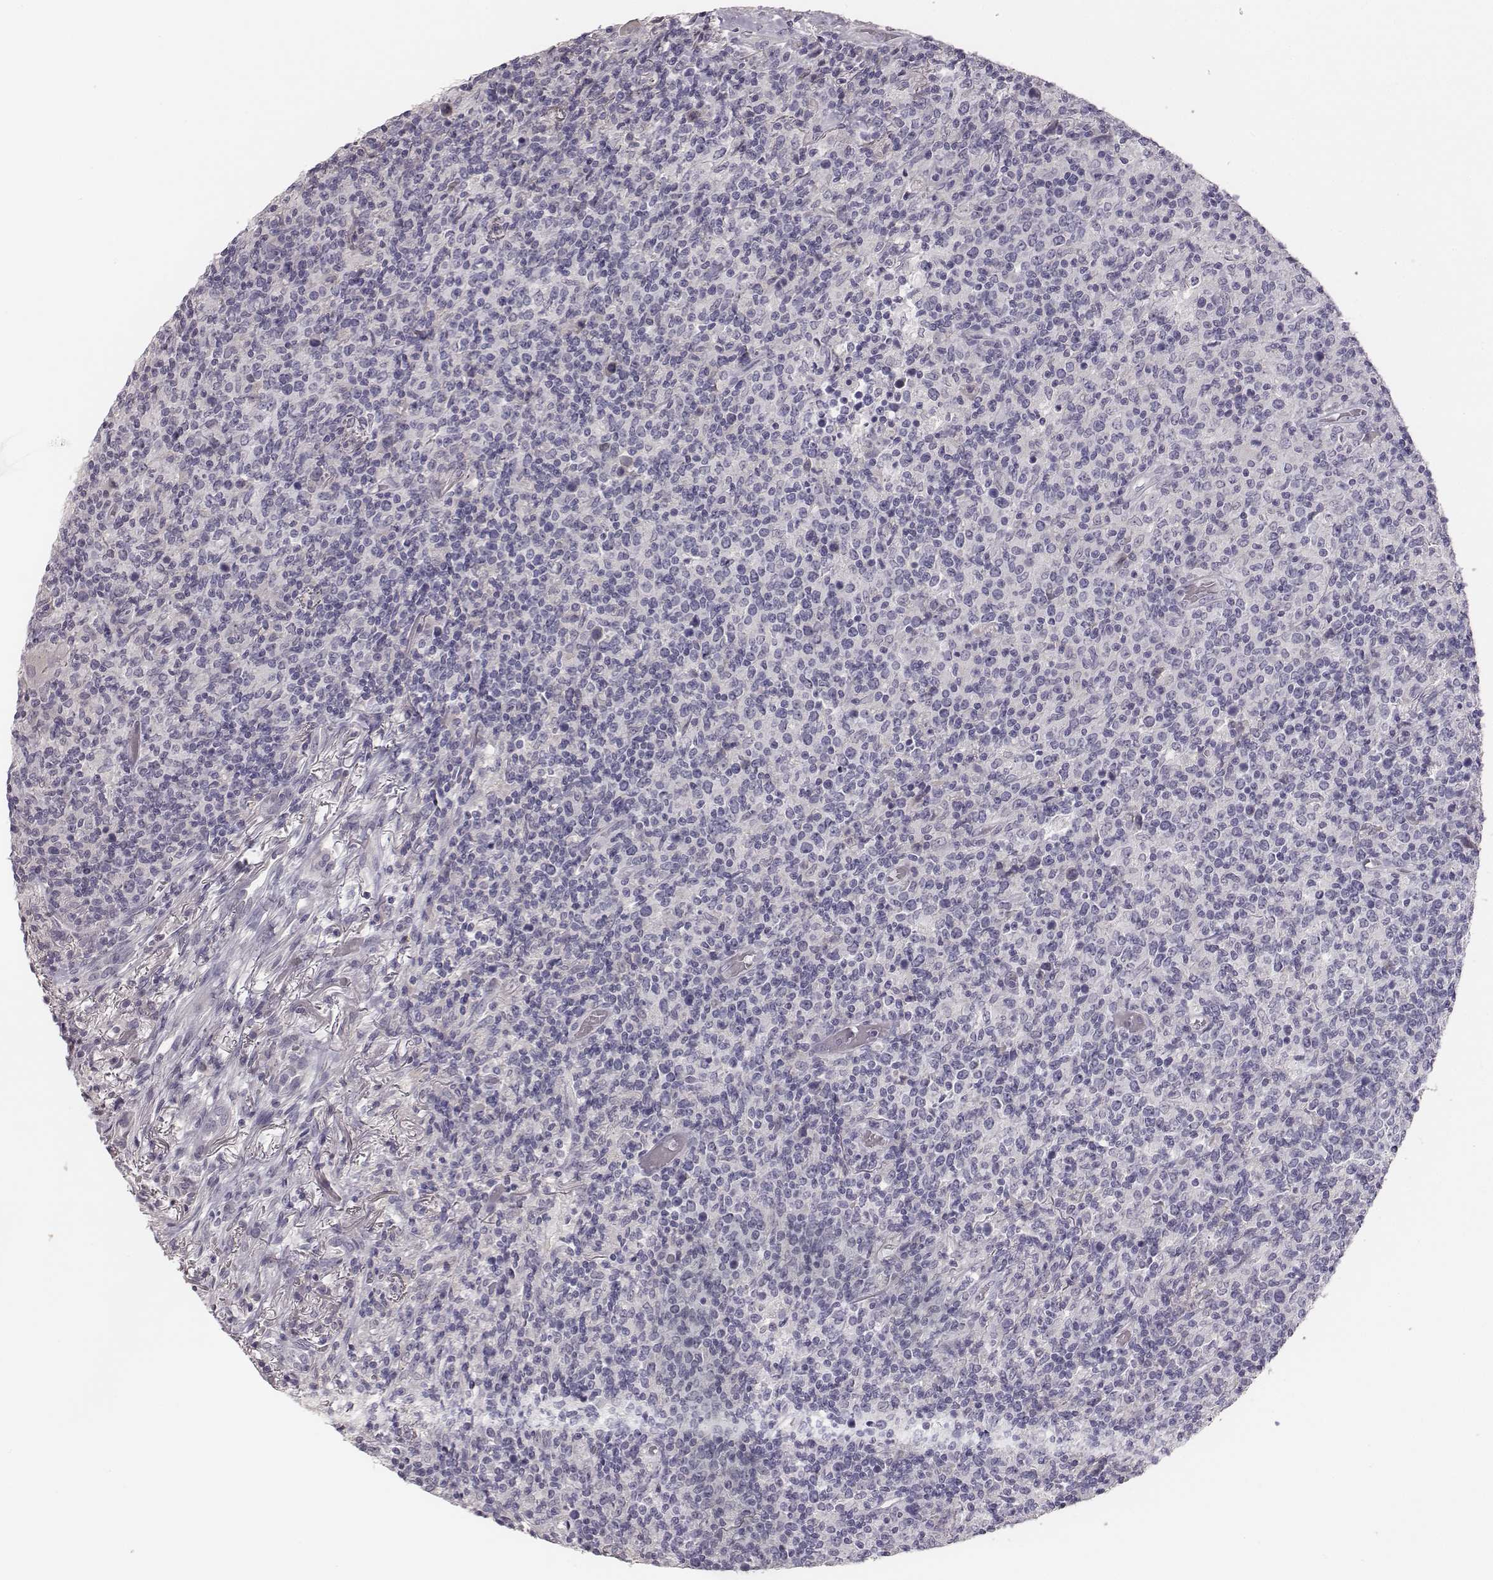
{"staining": {"intensity": "negative", "quantity": "none", "location": "none"}, "tissue": "lymphoma", "cell_type": "Tumor cells", "image_type": "cancer", "snomed": [{"axis": "morphology", "description": "Malignant lymphoma, non-Hodgkin's type, High grade"}, {"axis": "topography", "description": "Lung"}], "caption": "A high-resolution micrograph shows immunohistochemistry staining of lymphoma, which displays no significant staining in tumor cells.", "gene": "MYH6", "patient": {"sex": "male", "age": 79}}